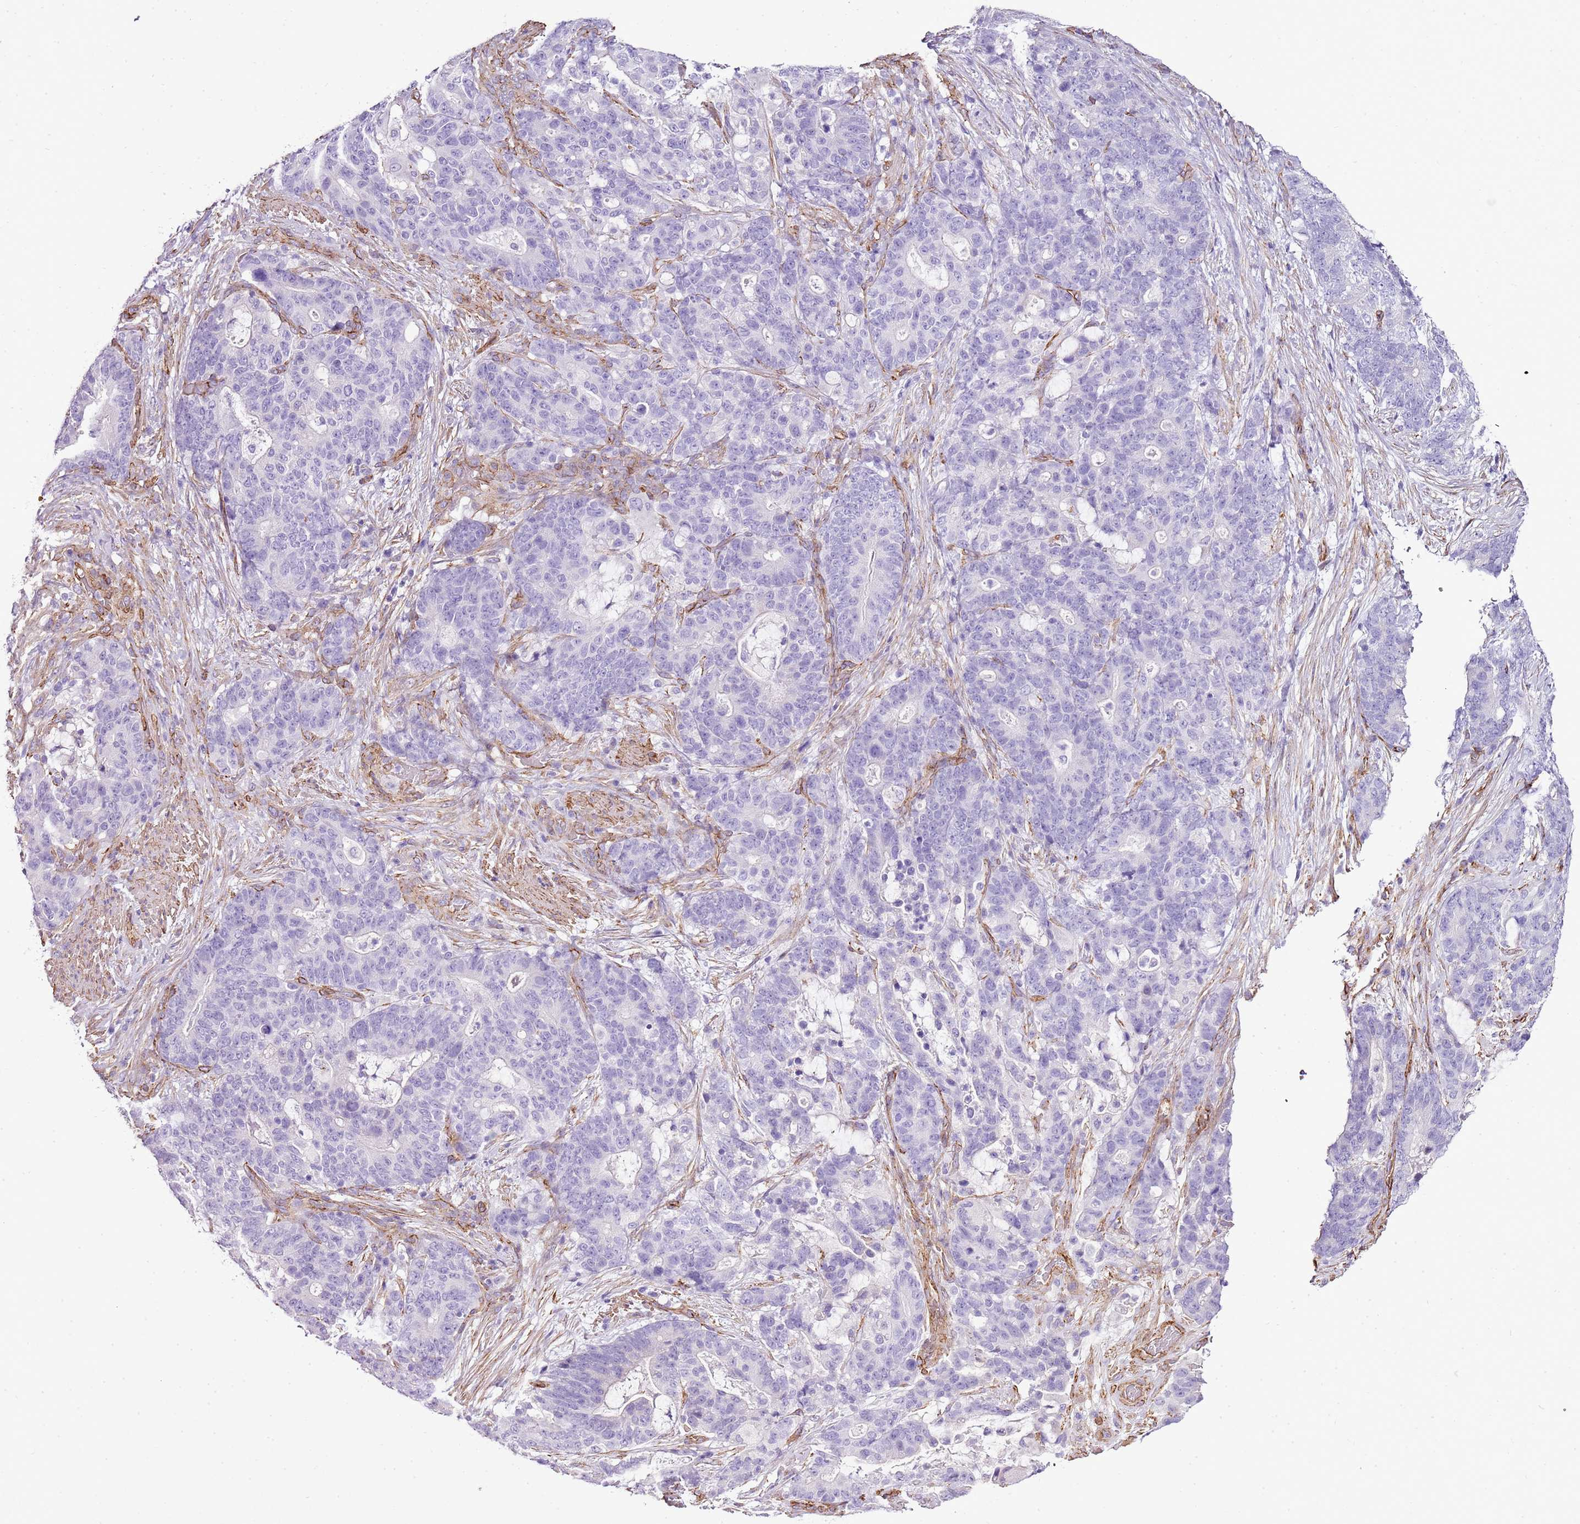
{"staining": {"intensity": "negative", "quantity": "none", "location": "none"}, "tissue": "stomach cancer", "cell_type": "Tumor cells", "image_type": "cancer", "snomed": [{"axis": "morphology", "description": "Normal tissue, NOS"}, {"axis": "morphology", "description": "Adenocarcinoma, NOS"}, {"axis": "topography", "description": "Stomach"}], "caption": "IHC image of neoplastic tissue: adenocarcinoma (stomach) stained with DAB demonstrates no significant protein positivity in tumor cells.", "gene": "CTDSPL", "patient": {"sex": "female", "age": 64}}